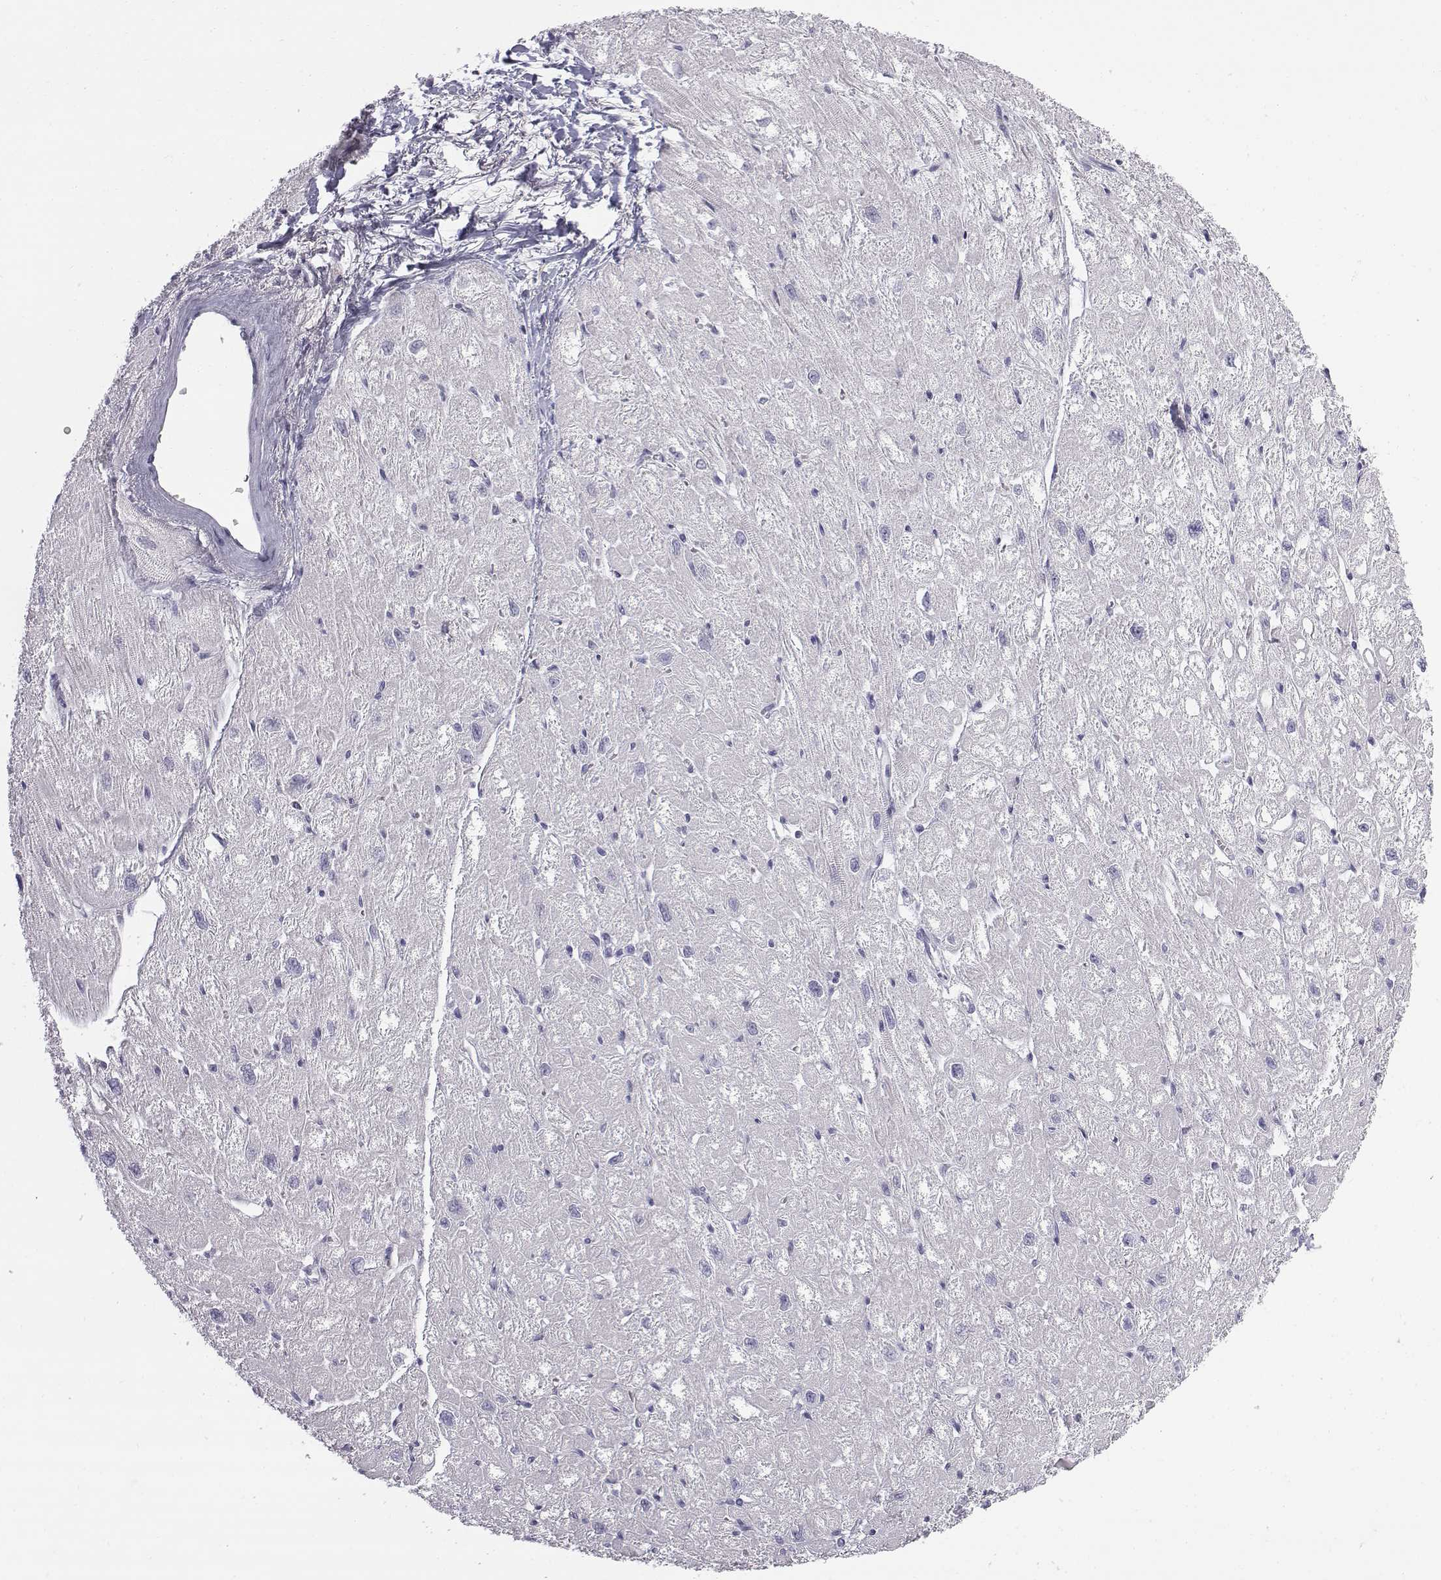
{"staining": {"intensity": "negative", "quantity": "none", "location": "none"}, "tissue": "heart muscle", "cell_type": "Cardiomyocytes", "image_type": "normal", "snomed": [{"axis": "morphology", "description": "Normal tissue, NOS"}, {"axis": "topography", "description": "Heart"}], "caption": "Micrograph shows no significant protein positivity in cardiomyocytes of normal heart muscle.", "gene": "C6orf58", "patient": {"sex": "male", "age": 61}}